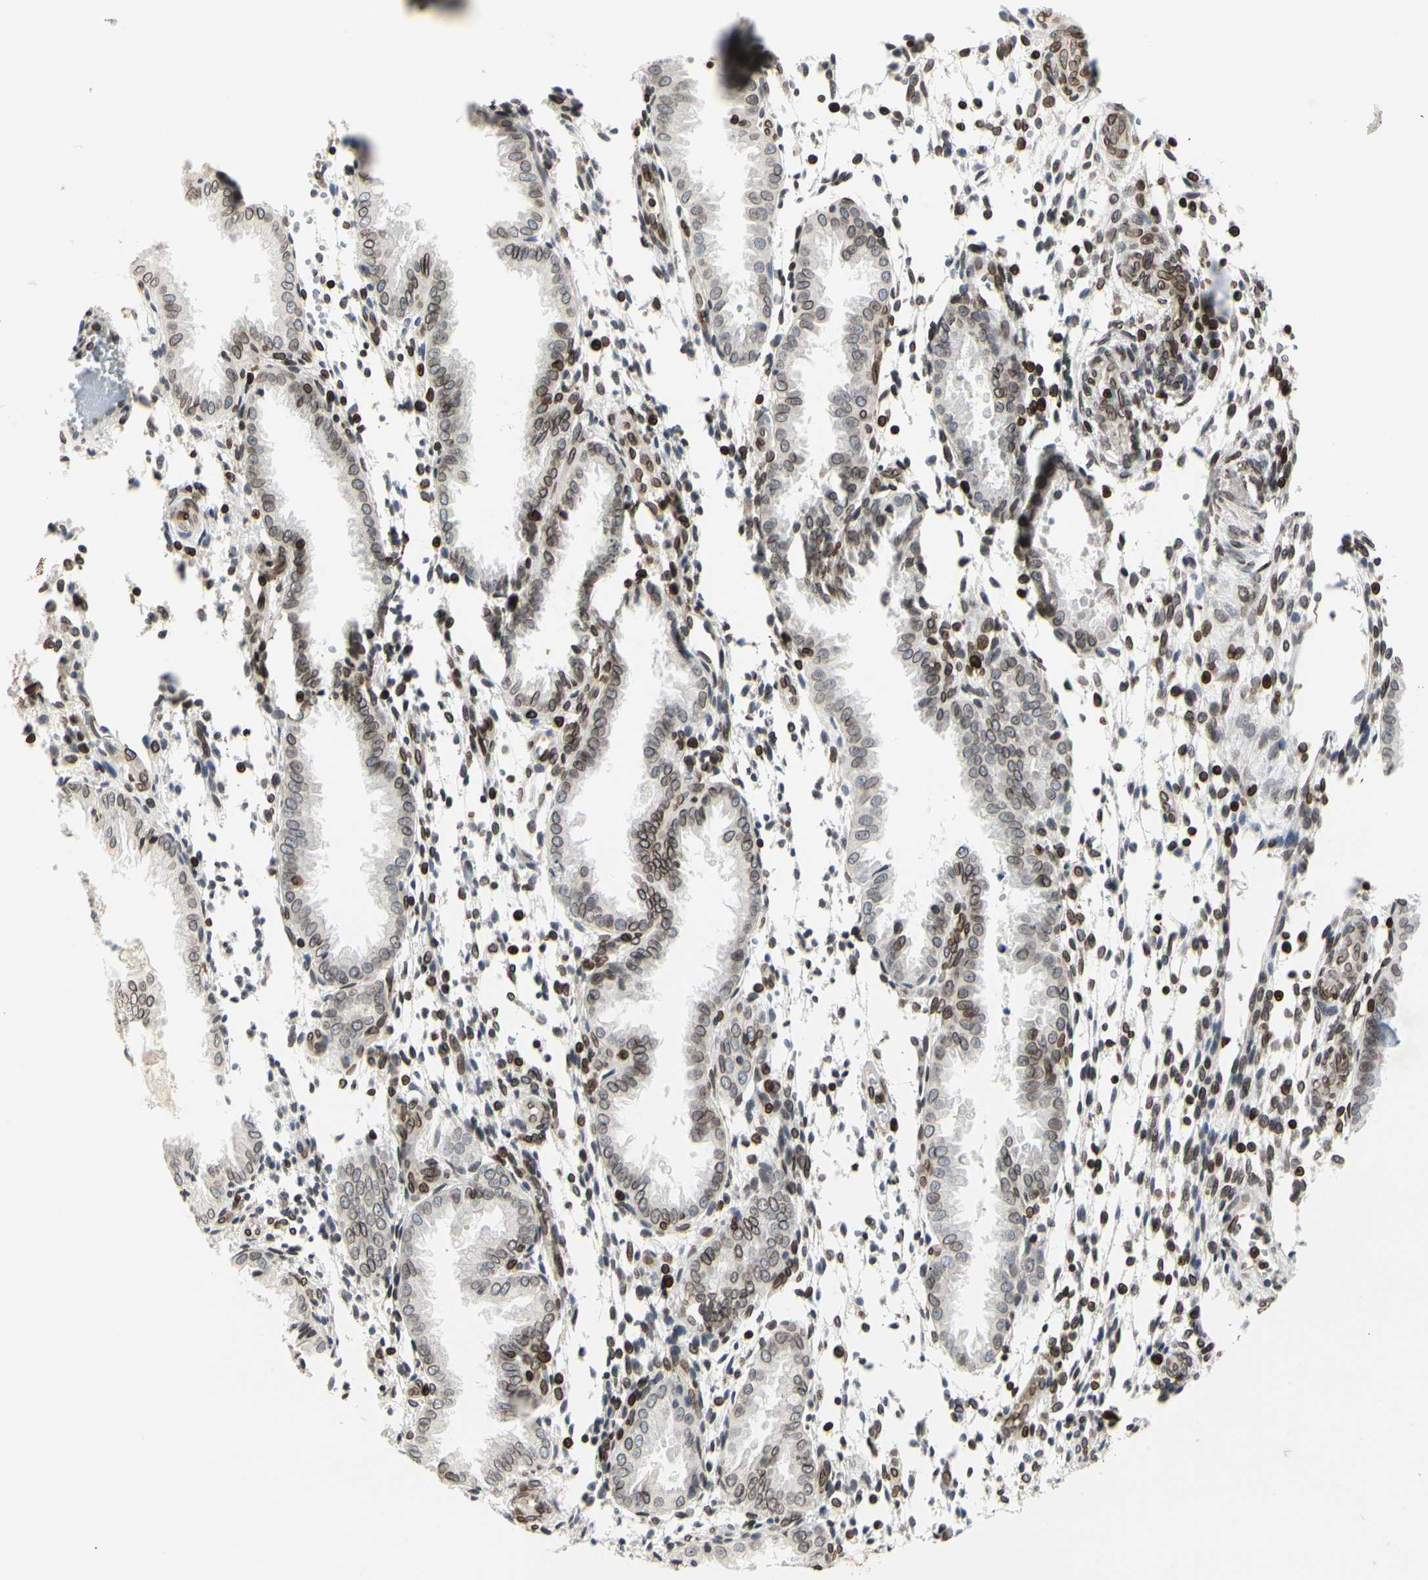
{"staining": {"intensity": "strong", "quantity": ">75%", "location": "cytoplasmic/membranous,nuclear"}, "tissue": "endometrium", "cell_type": "Cells in endometrial stroma", "image_type": "normal", "snomed": [{"axis": "morphology", "description": "Normal tissue, NOS"}, {"axis": "topography", "description": "Endometrium"}], "caption": "Brown immunohistochemical staining in unremarkable endometrium demonstrates strong cytoplasmic/membranous,nuclear staining in approximately >75% of cells in endometrial stroma.", "gene": "TMPO", "patient": {"sex": "female", "age": 33}}